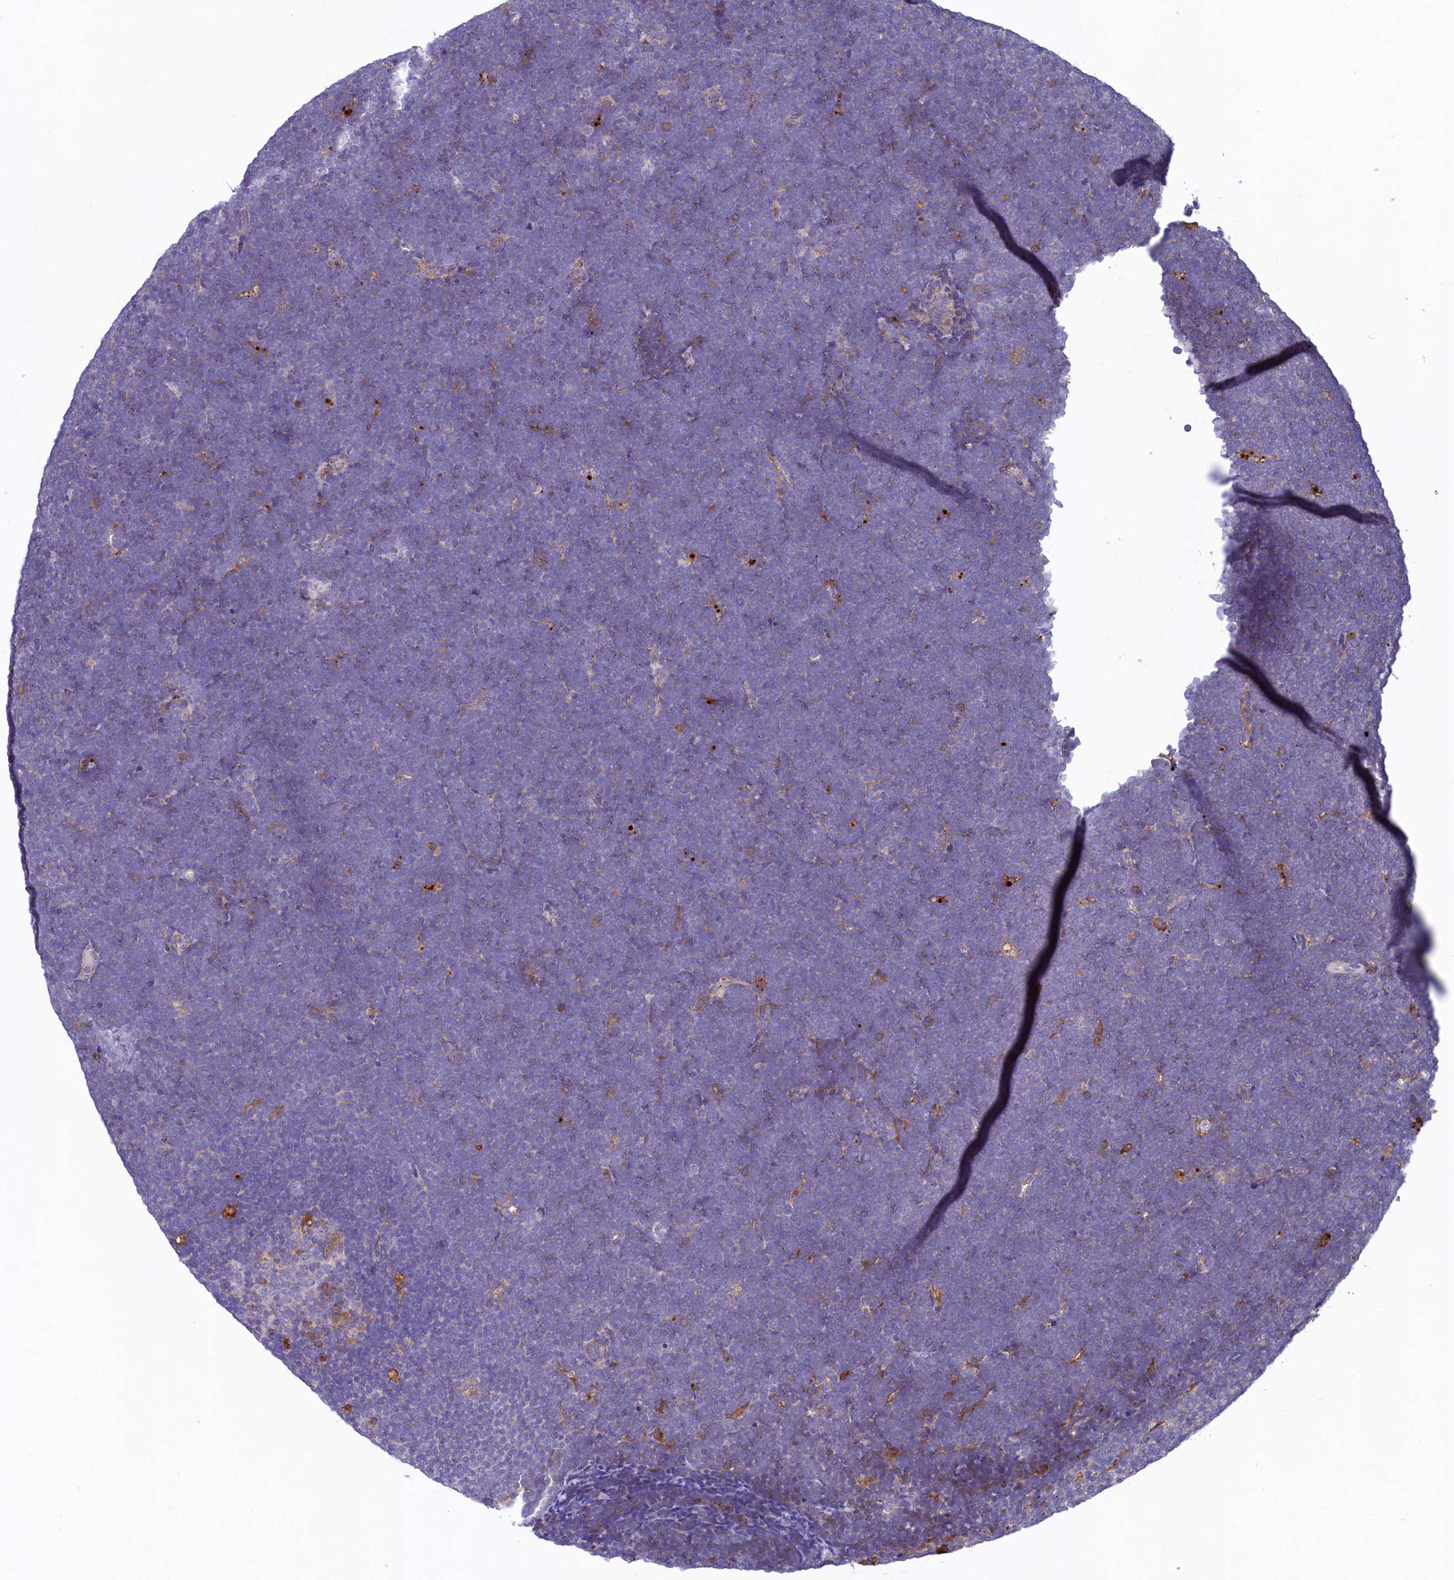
{"staining": {"intensity": "negative", "quantity": "none", "location": "none"}, "tissue": "lymphoma", "cell_type": "Tumor cells", "image_type": "cancer", "snomed": [{"axis": "morphology", "description": "Malignant lymphoma, non-Hodgkin's type, High grade"}, {"axis": "topography", "description": "Lymph node"}], "caption": "This is a micrograph of immunohistochemistry staining of lymphoma, which shows no positivity in tumor cells. (Stains: DAB (3,3'-diaminobenzidine) IHC with hematoxylin counter stain, Microscopy: brightfield microscopy at high magnification).", "gene": "HPS6", "patient": {"sex": "male", "age": 13}}